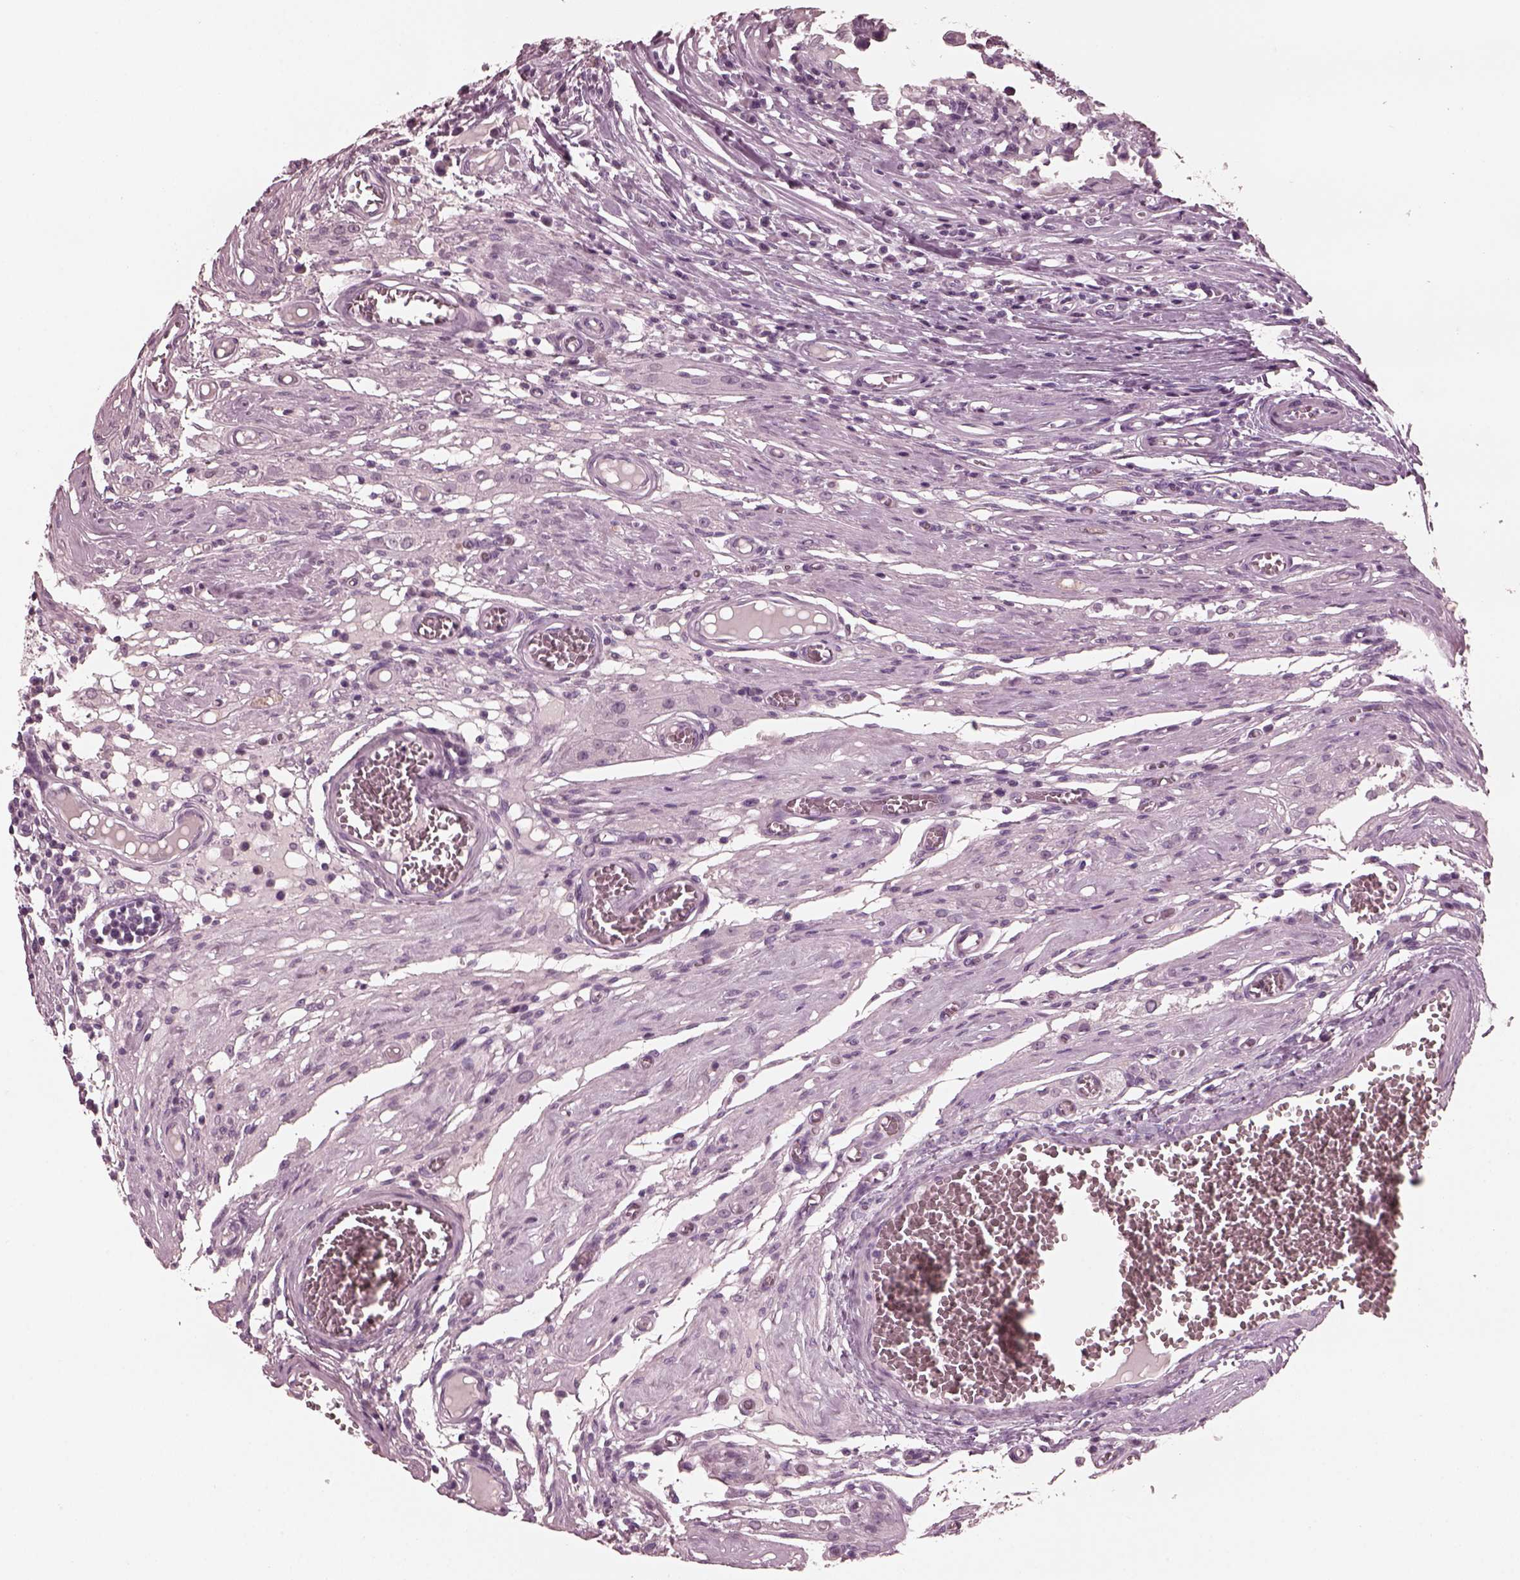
{"staining": {"intensity": "negative", "quantity": "none", "location": "none"}, "tissue": "testis cancer", "cell_type": "Tumor cells", "image_type": "cancer", "snomed": [{"axis": "morphology", "description": "Carcinoma, Embryonal, NOS"}, {"axis": "topography", "description": "Testis"}], "caption": "A high-resolution image shows IHC staining of testis cancer, which demonstrates no significant staining in tumor cells.", "gene": "CGA", "patient": {"sex": "male", "age": 36}}